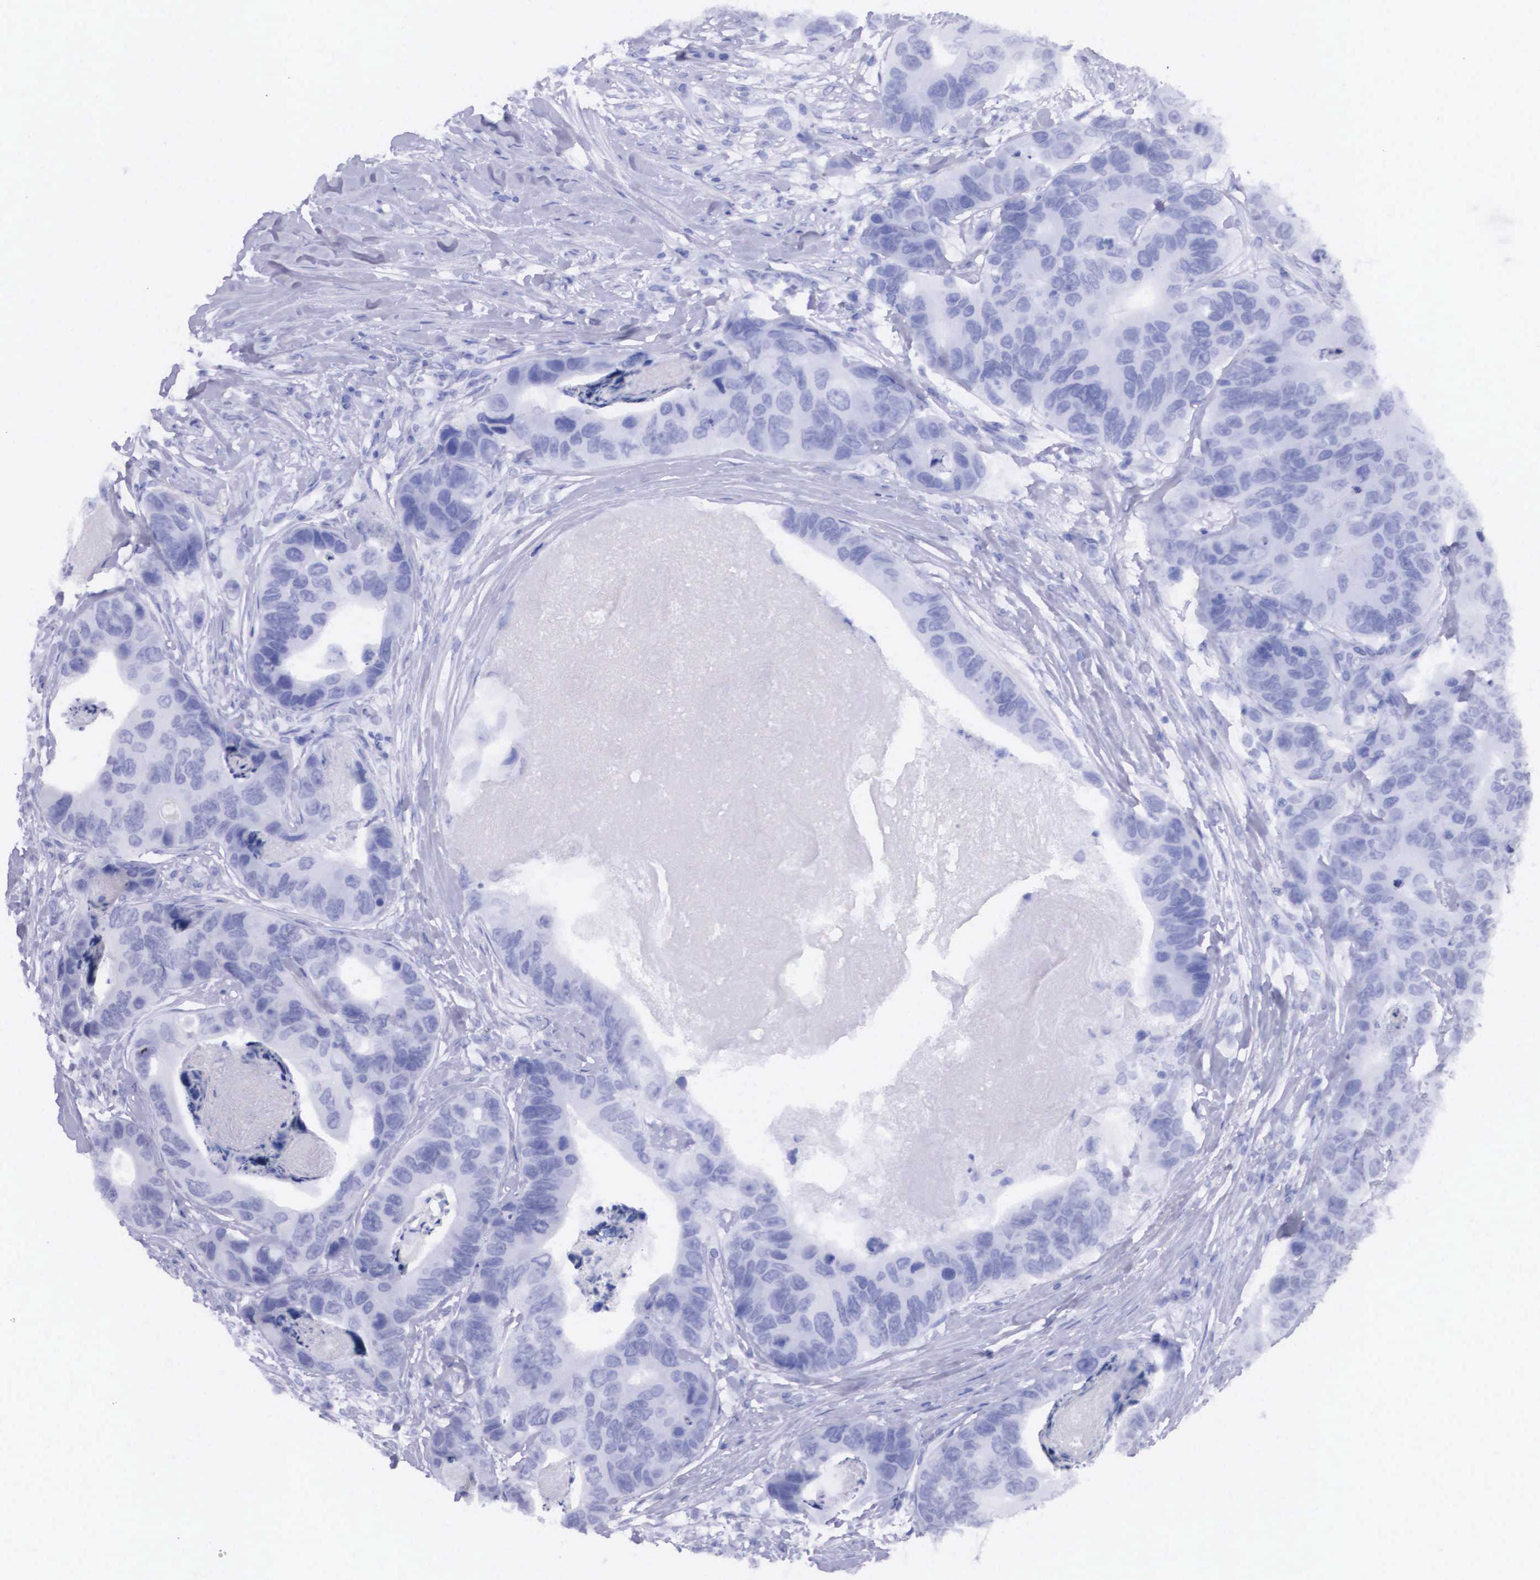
{"staining": {"intensity": "negative", "quantity": "none", "location": "none"}, "tissue": "colorectal cancer", "cell_type": "Tumor cells", "image_type": "cancer", "snomed": [{"axis": "morphology", "description": "Adenocarcinoma, NOS"}, {"axis": "topography", "description": "Colon"}], "caption": "Tumor cells show no significant protein staining in colorectal cancer (adenocarcinoma).", "gene": "ETV6", "patient": {"sex": "female", "age": 86}}